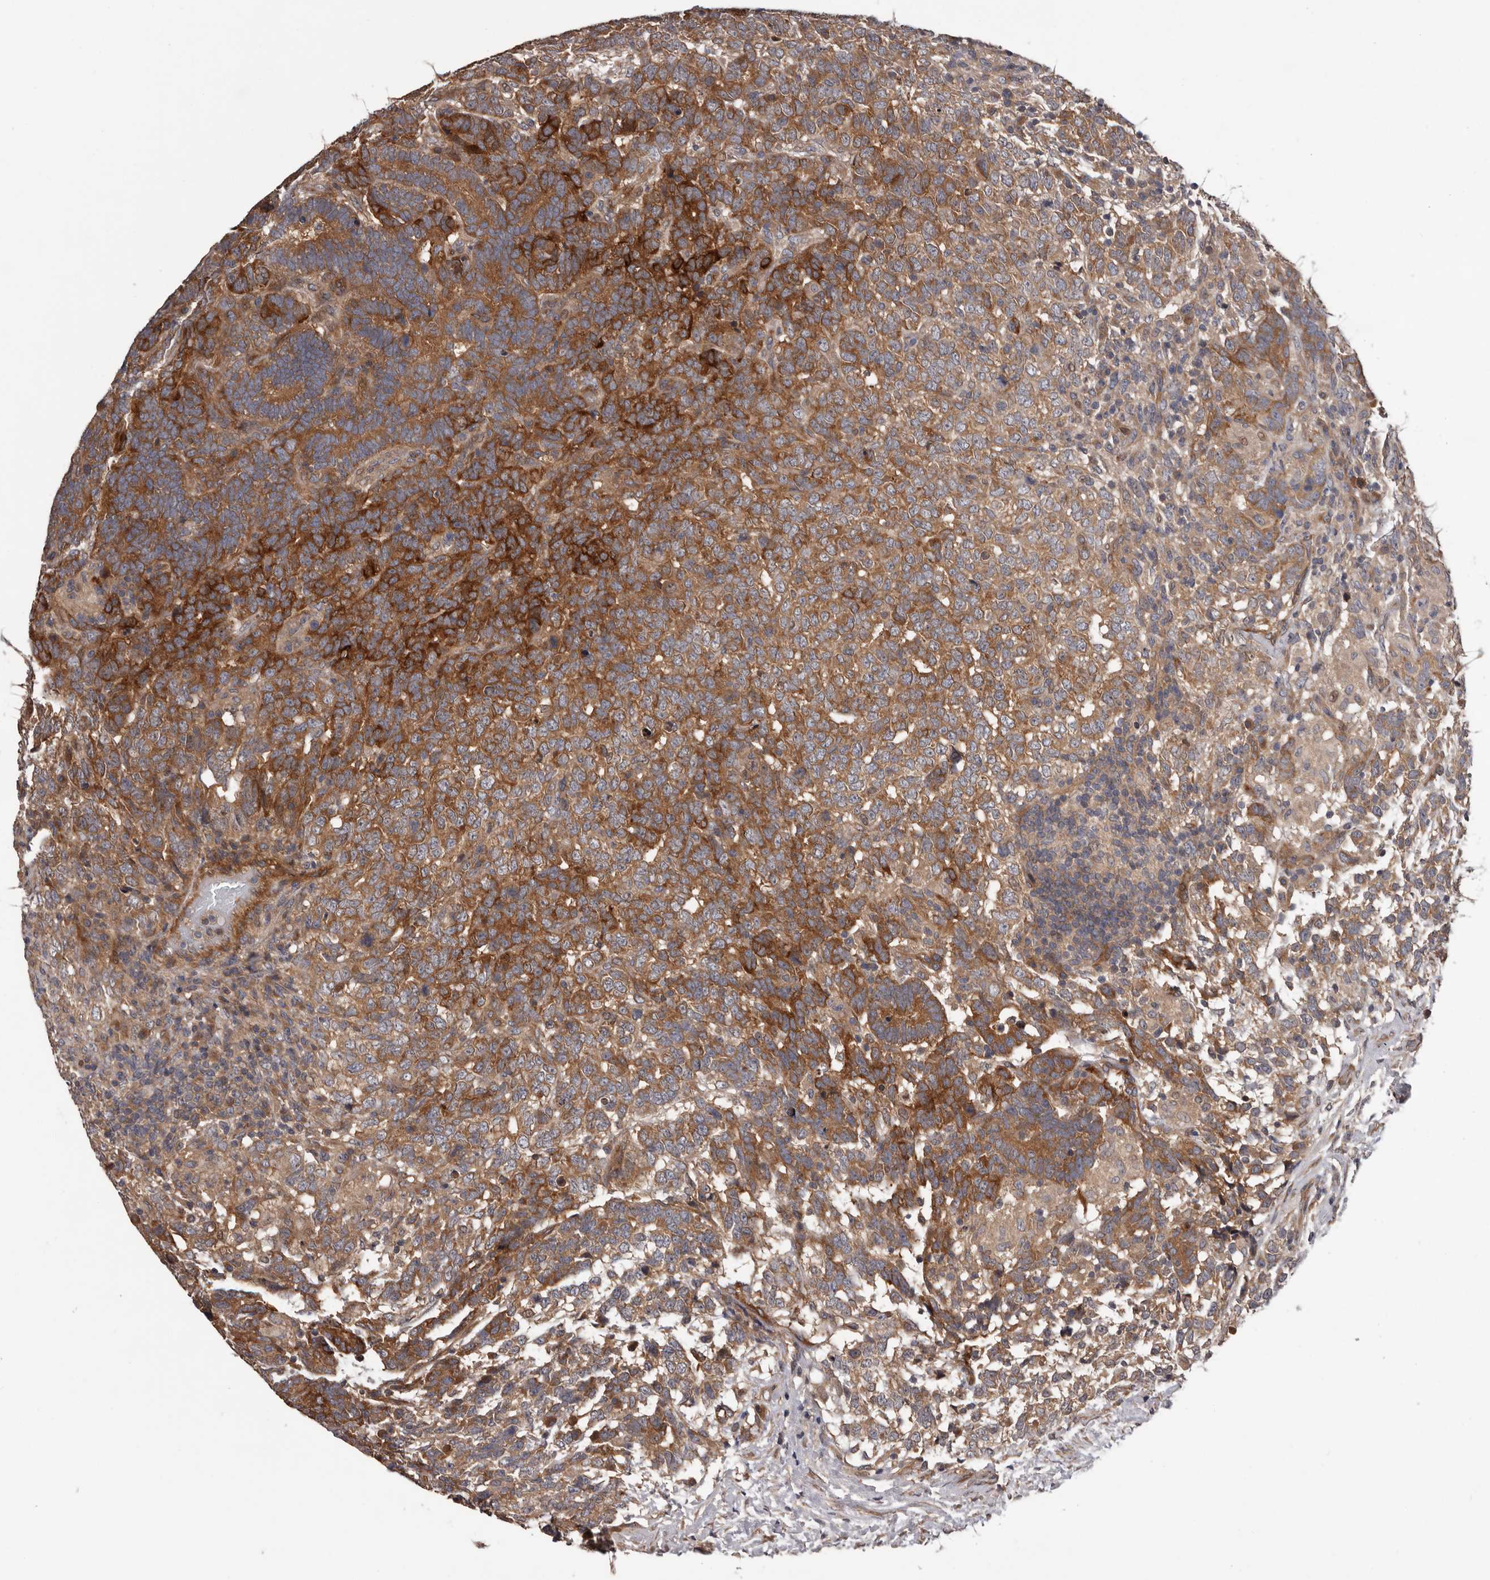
{"staining": {"intensity": "strong", "quantity": ">75%", "location": "cytoplasmic/membranous"}, "tissue": "testis cancer", "cell_type": "Tumor cells", "image_type": "cancer", "snomed": [{"axis": "morphology", "description": "Carcinoma, Embryonal, NOS"}, {"axis": "topography", "description": "Testis"}], "caption": "Protein expression analysis of human testis cancer (embryonal carcinoma) reveals strong cytoplasmic/membranous expression in about >75% of tumor cells. The protein is shown in brown color, while the nuclei are stained blue.", "gene": "PRKD1", "patient": {"sex": "male", "age": 26}}